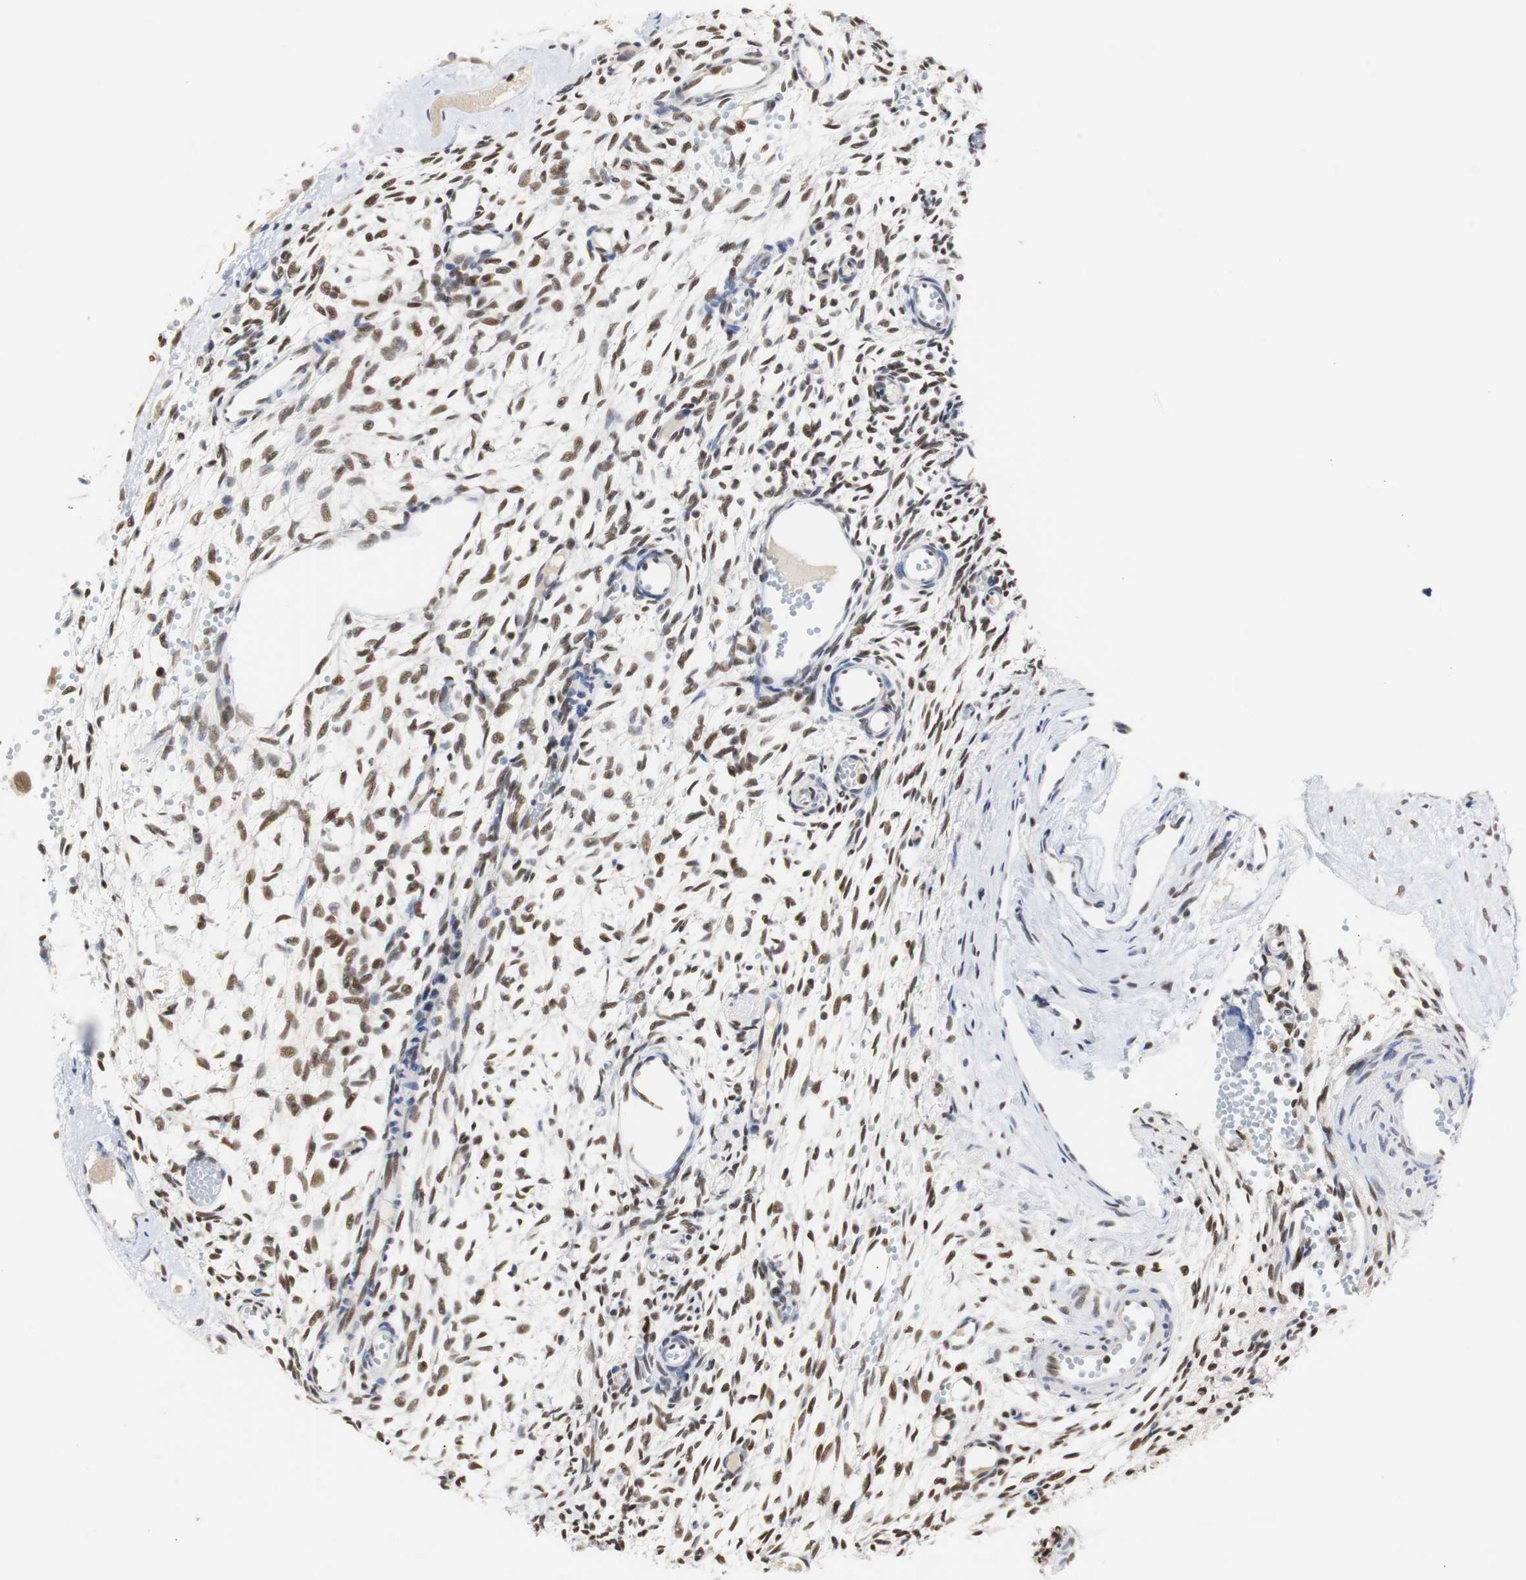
{"staining": {"intensity": "moderate", "quantity": ">75%", "location": "nuclear"}, "tissue": "ovary", "cell_type": "Ovarian stroma cells", "image_type": "normal", "snomed": [{"axis": "morphology", "description": "Normal tissue, NOS"}, {"axis": "topography", "description": "Ovary"}], "caption": "Protein expression analysis of benign ovary reveals moderate nuclear positivity in about >75% of ovarian stroma cells. Immunohistochemistry (ihc) stains the protein of interest in brown and the nuclei are stained blue.", "gene": "ZFC3H1", "patient": {"sex": "female", "age": 35}}